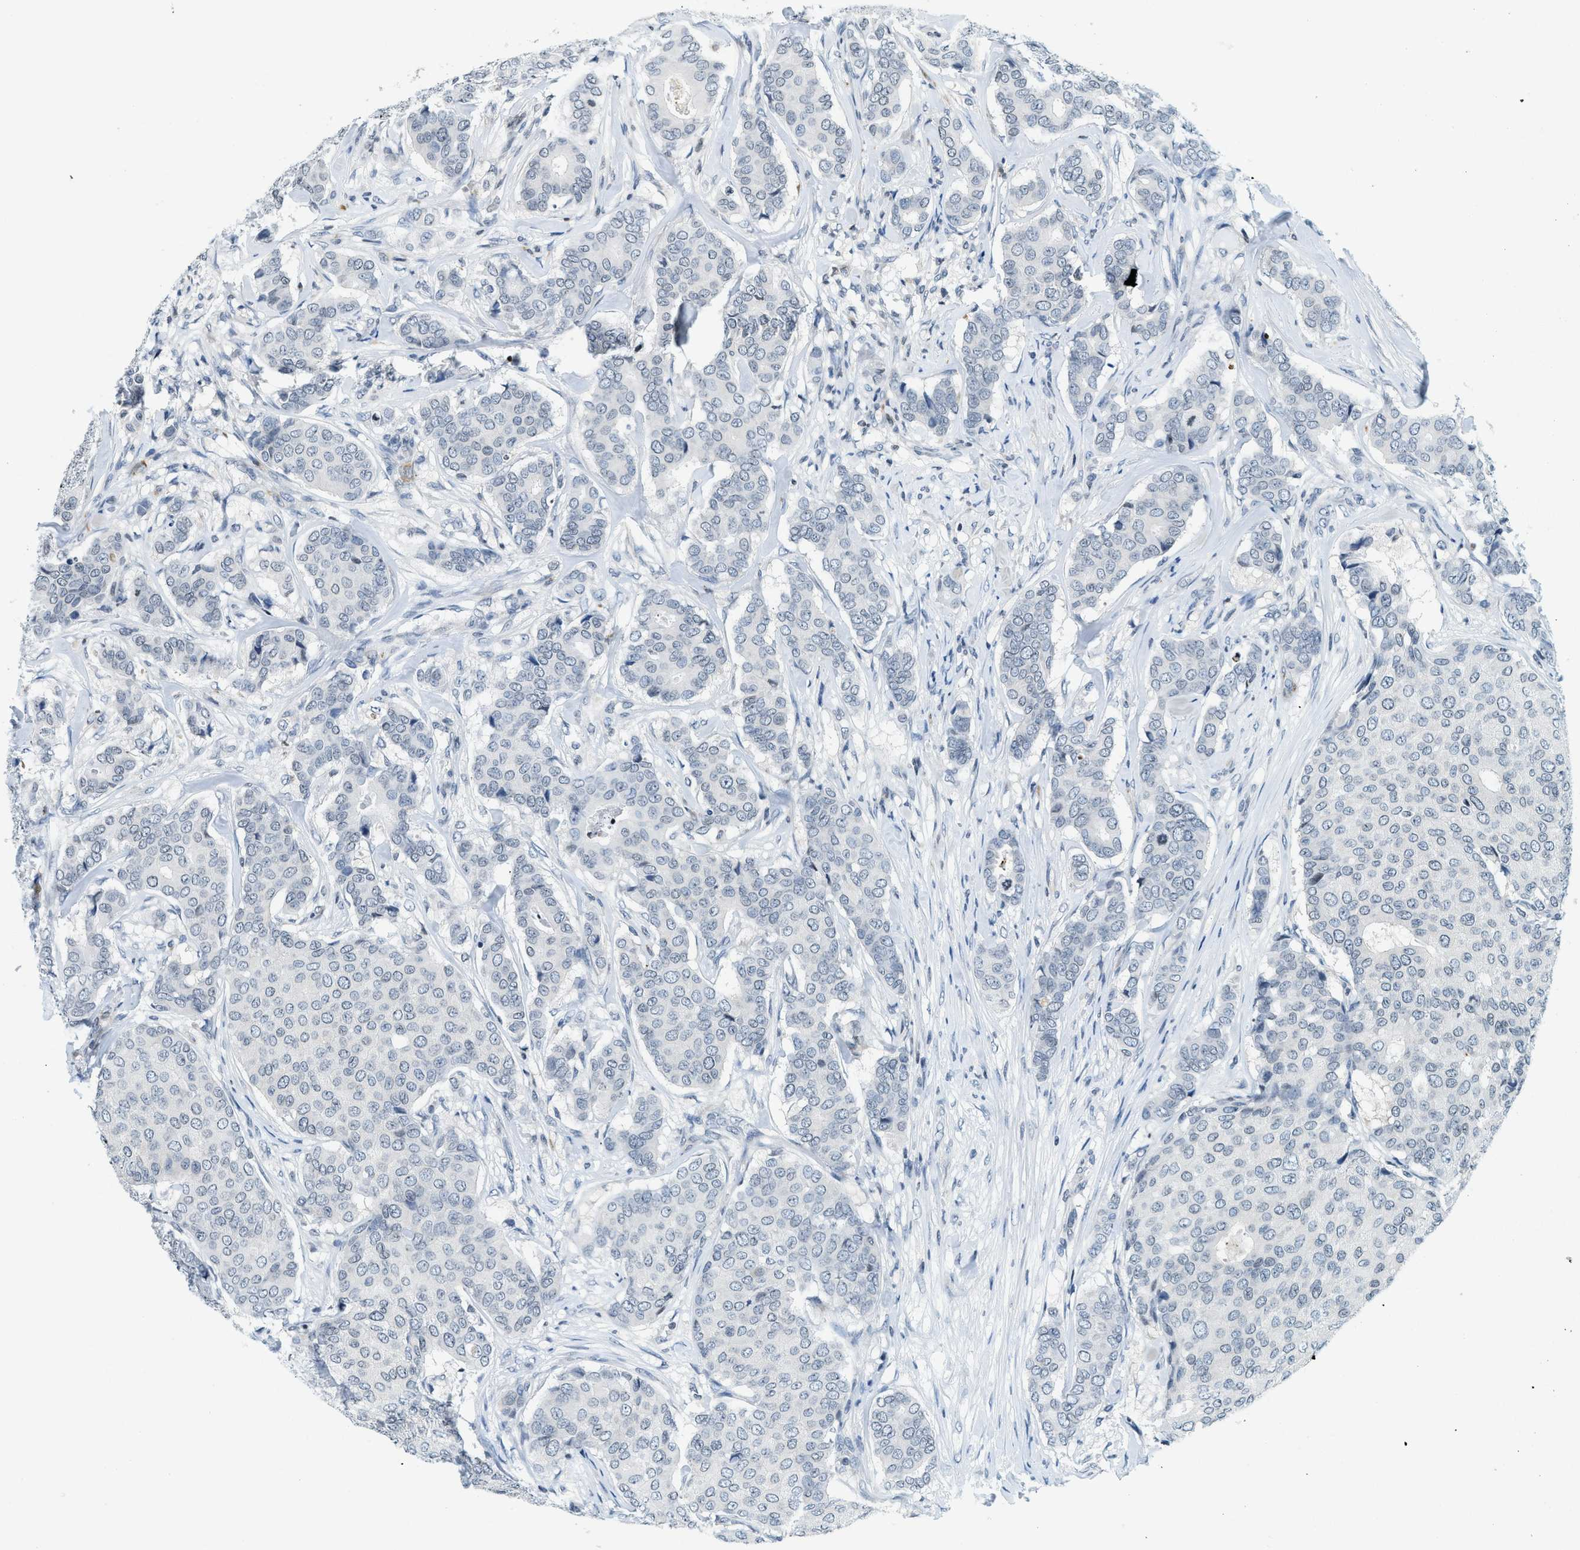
{"staining": {"intensity": "negative", "quantity": "none", "location": "none"}, "tissue": "breast cancer", "cell_type": "Tumor cells", "image_type": "cancer", "snomed": [{"axis": "morphology", "description": "Duct carcinoma"}, {"axis": "topography", "description": "Breast"}], "caption": "Tumor cells show no significant positivity in breast cancer.", "gene": "UVRAG", "patient": {"sex": "female", "age": 75}}